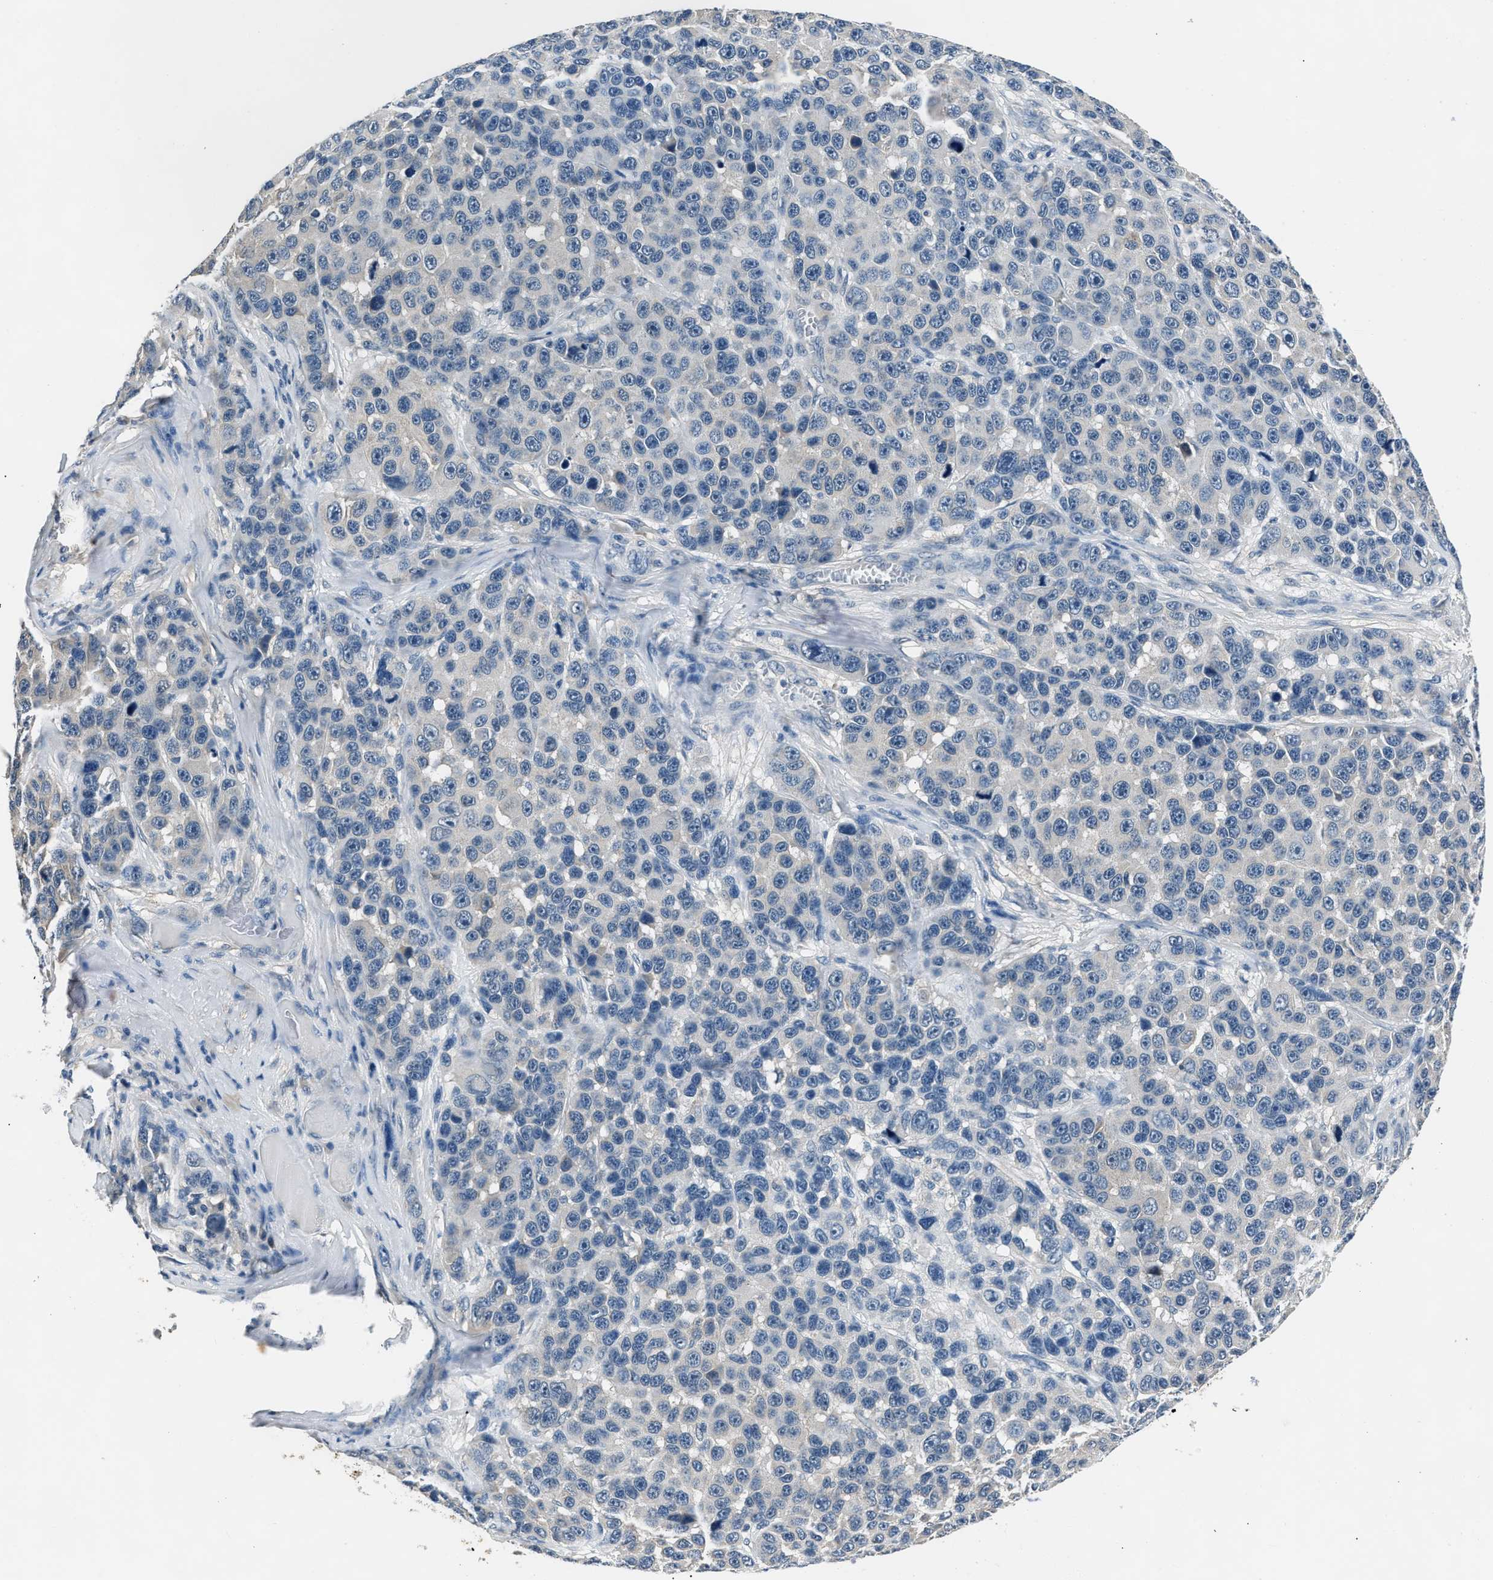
{"staining": {"intensity": "negative", "quantity": "none", "location": "none"}, "tissue": "melanoma", "cell_type": "Tumor cells", "image_type": "cancer", "snomed": [{"axis": "morphology", "description": "Malignant melanoma, NOS"}, {"axis": "topography", "description": "Skin"}], "caption": "IHC of melanoma exhibits no positivity in tumor cells. The staining is performed using DAB (3,3'-diaminobenzidine) brown chromogen with nuclei counter-stained in using hematoxylin.", "gene": "INHA", "patient": {"sex": "male", "age": 53}}